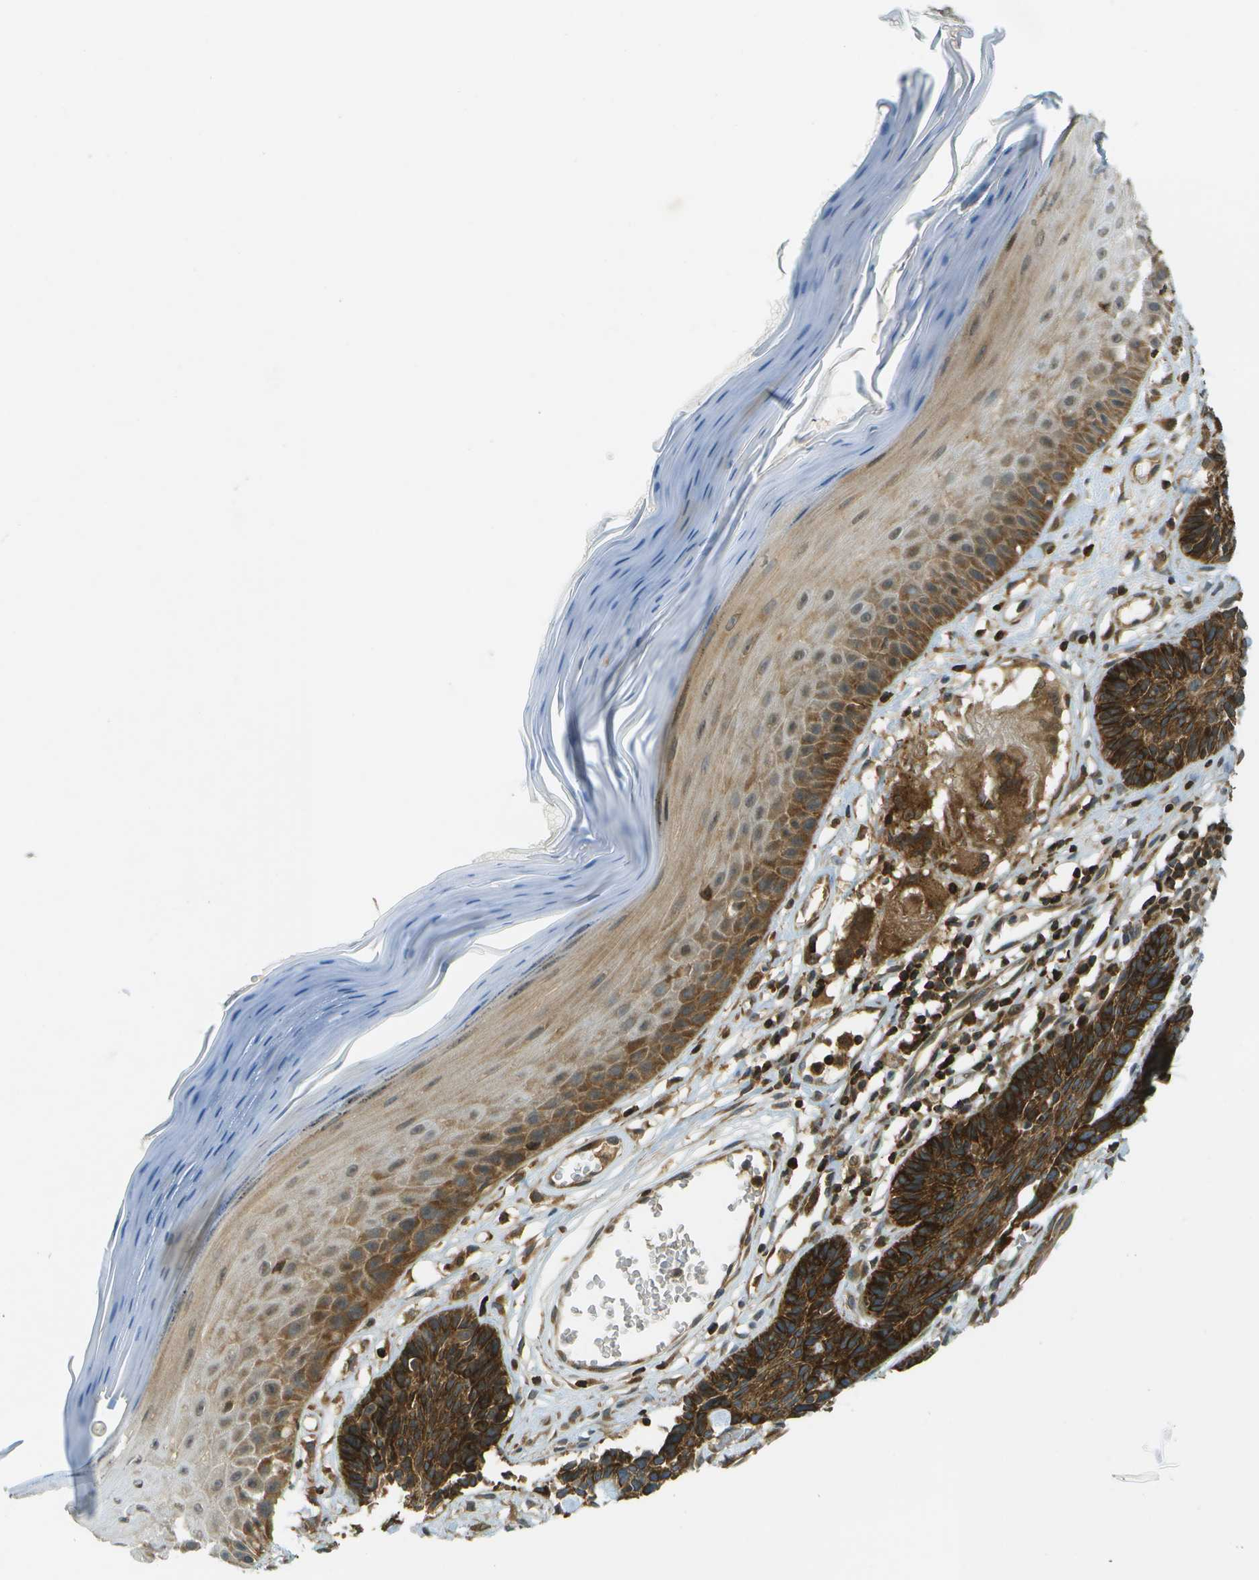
{"staining": {"intensity": "strong", "quantity": ">75%", "location": "cytoplasmic/membranous"}, "tissue": "skin cancer", "cell_type": "Tumor cells", "image_type": "cancer", "snomed": [{"axis": "morphology", "description": "Basal cell carcinoma"}, {"axis": "topography", "description": "Skin"}], "caption": "This is an image of immunohistochemistry staining of skin basal cell carcinoma, which shows strong positivity in the cytoplasmic/membranous of tumor cells.", "gene": "TMTC1", "patient": {"sex": "male", "age": 67}}